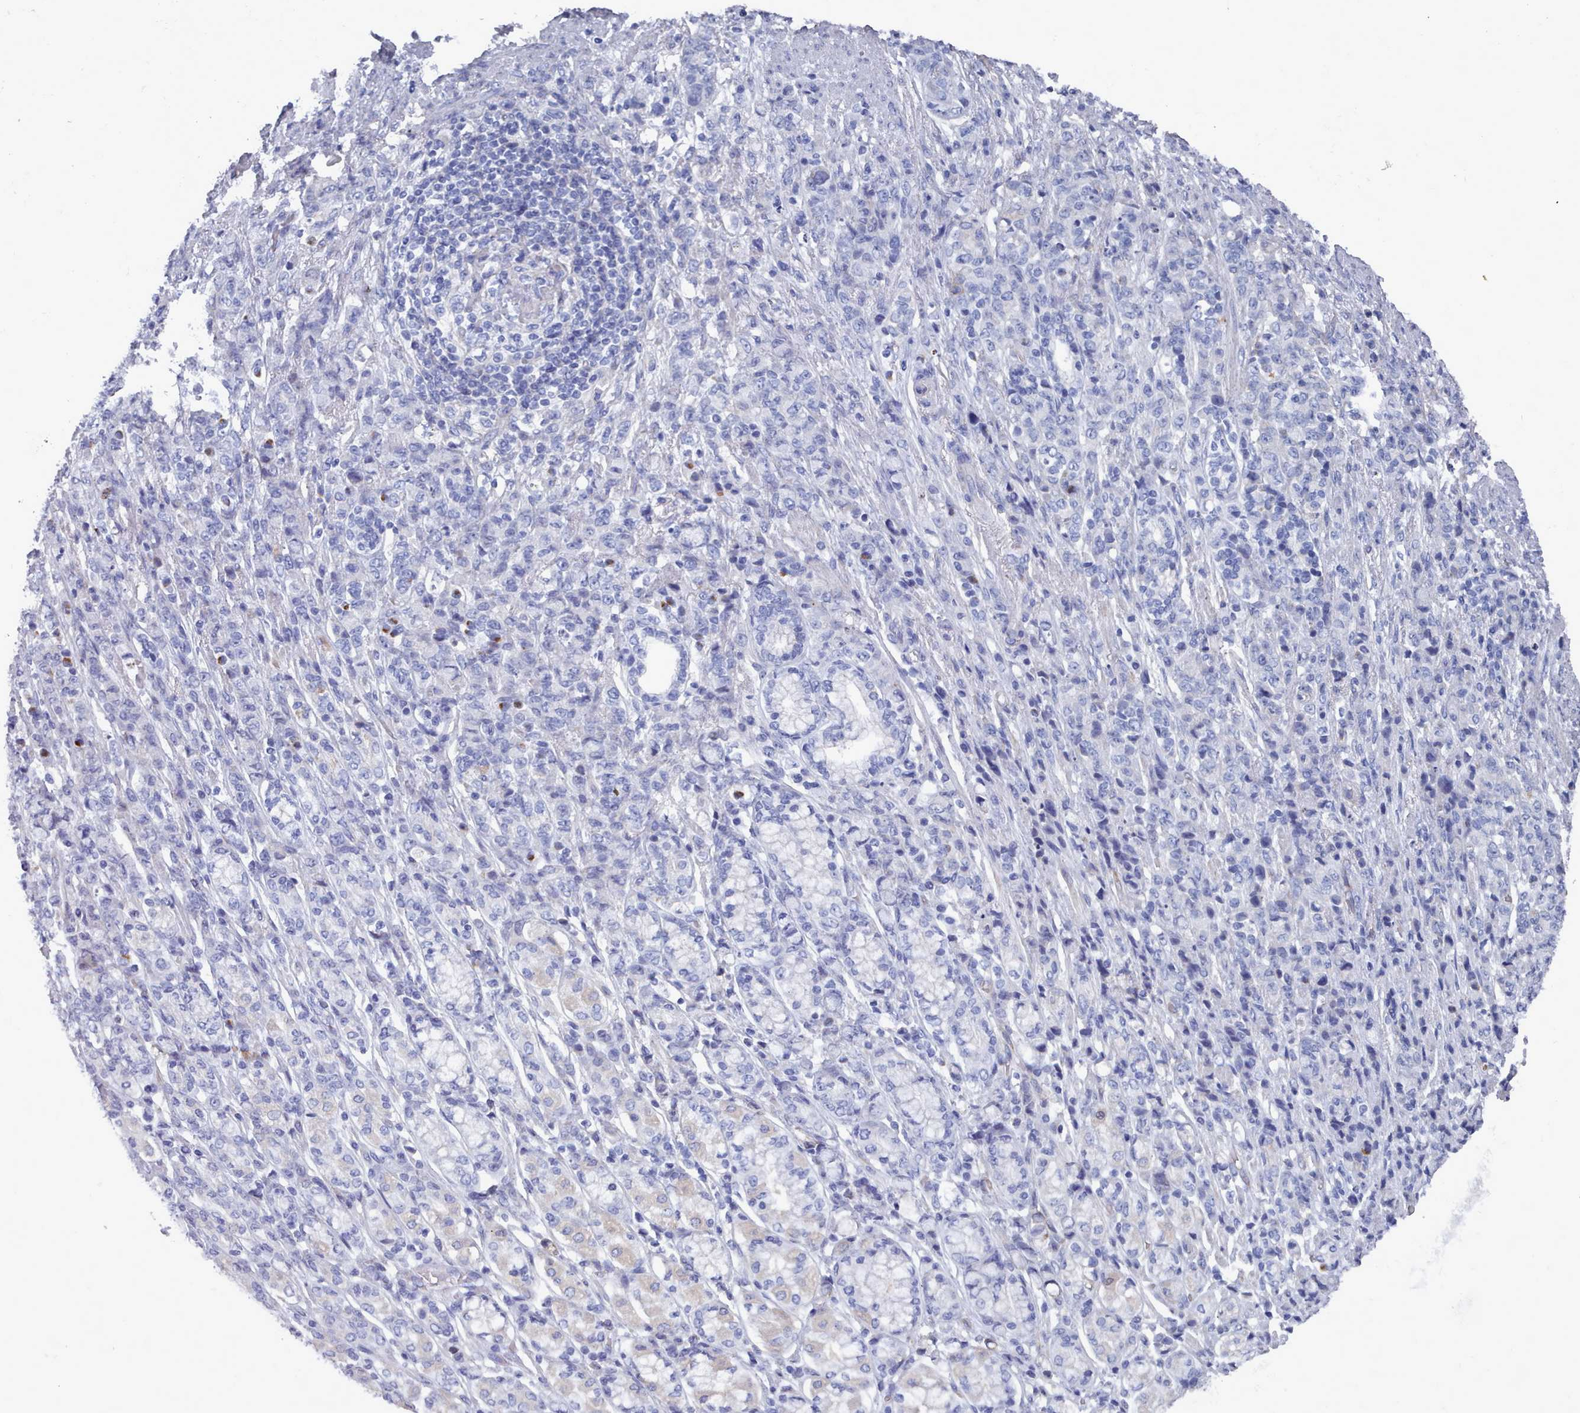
{"staining": {"intensity": "negative", "quantity": "none", "location": "none"}, "tissue": "stomach cancer", "cell_type": "Tumor cells", "image_type": "cancer", "snomed": [{"axis": "morphology", "description": "Adenocarcinoma, NOS"}, {"axis": "topography", "description": "Stomach"}], "caption": "Tumor cells show no significant staining in adenocarcinoma (stomach).", "gene": "PDE4C", "patient": {"sex": "female", "age": 79}}